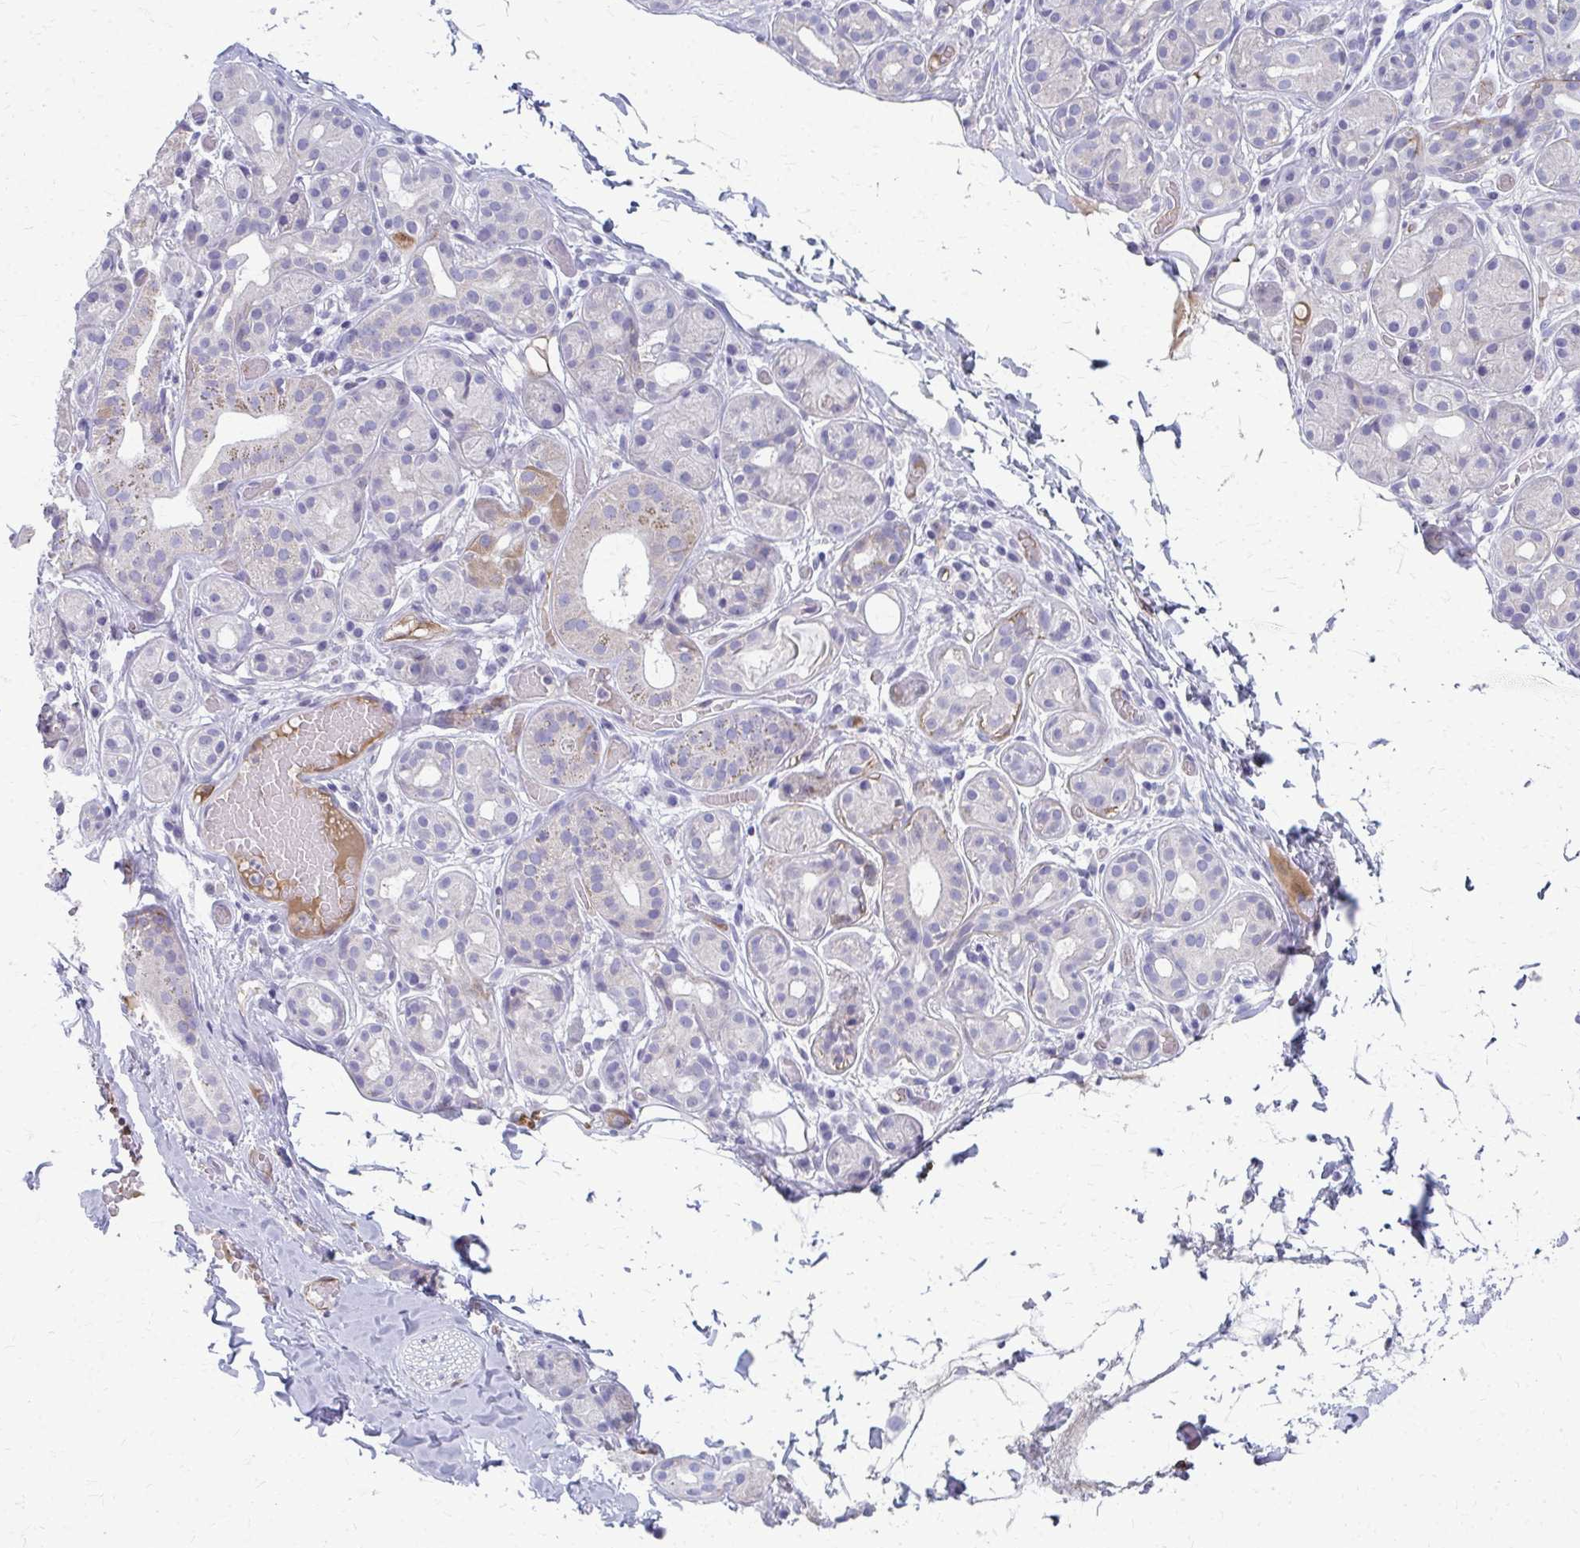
{"staining": {"intensity": "weak", "quantity": "<25%", "location": "cytoplasmic/membranous"}, "tissue": "salivary gland", "cell_type": "Glandular cells", "image_type": "normal", "snomed": [{"axis": "morphology", "description": "Normal tissue, NOS"}, {"axis": "topography", "description": "Salivary gland"}, {"axis": "topography", "description": "Peripheral nerve tissue"}], "caption": "Glandular cells show no significant protein expression in benign salivary gland.", "gene": "ADIPOQ", "patient": {"sex": "male", "age": 71}}